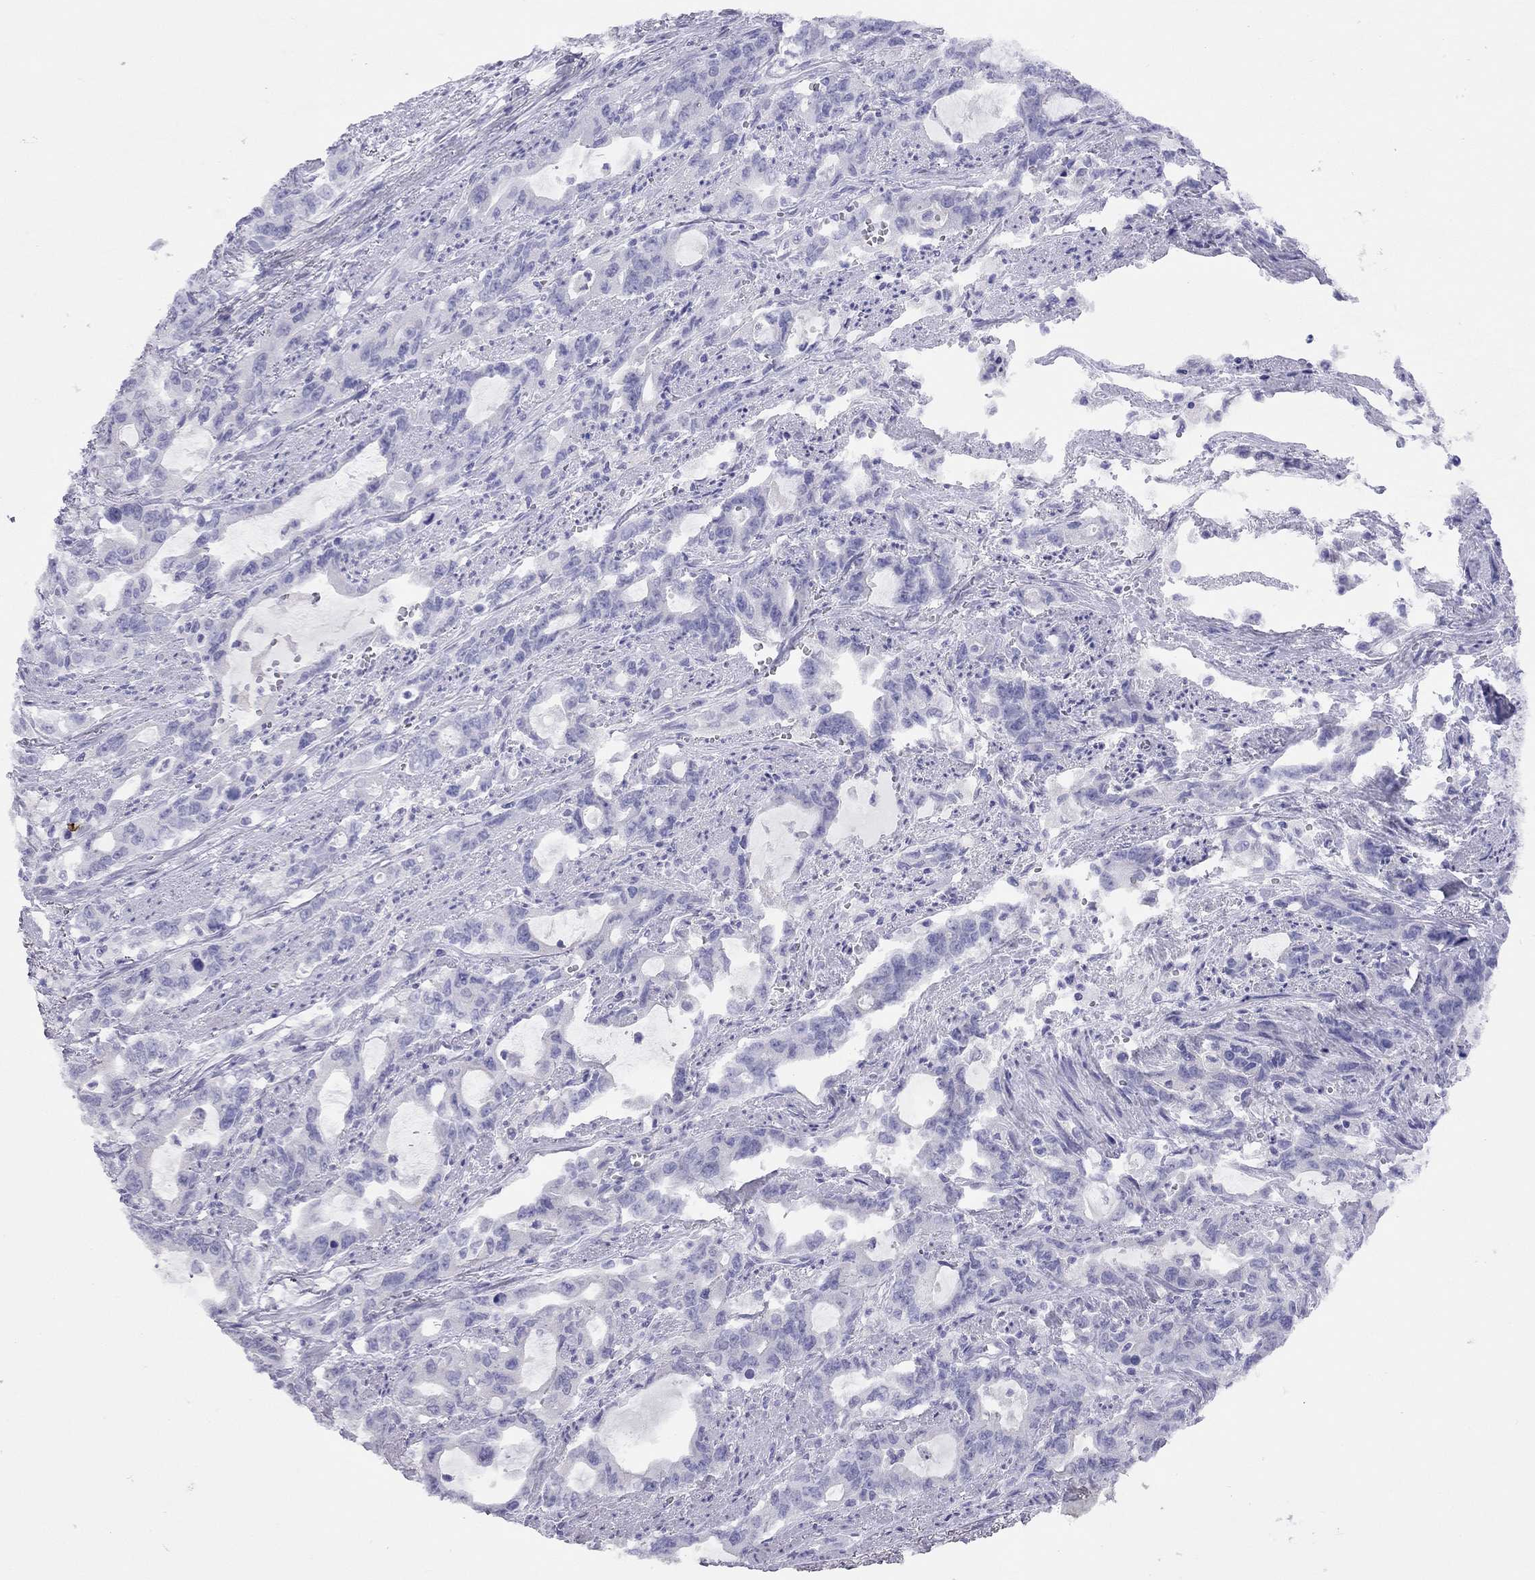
{"staining": {"intensity": "negative", "quantity": "none", "location": "none"}, "tissue": "stomach cancer", "cell_type": "Tumor cells", "image_type": "cancer", "snomed": [{"axis": "morphology", "description": "Adenocarcinoma, NOS"}, {"axis": "topography", "description": "Stomach, upper"}], "caption": "DAB immunohistochemical staining of human stomach adenocarcinoma demonstrates no significant expression in tumor cells.", "gene": "HLA-DQB2", "patient": {"sex": "male", "age": 85}}